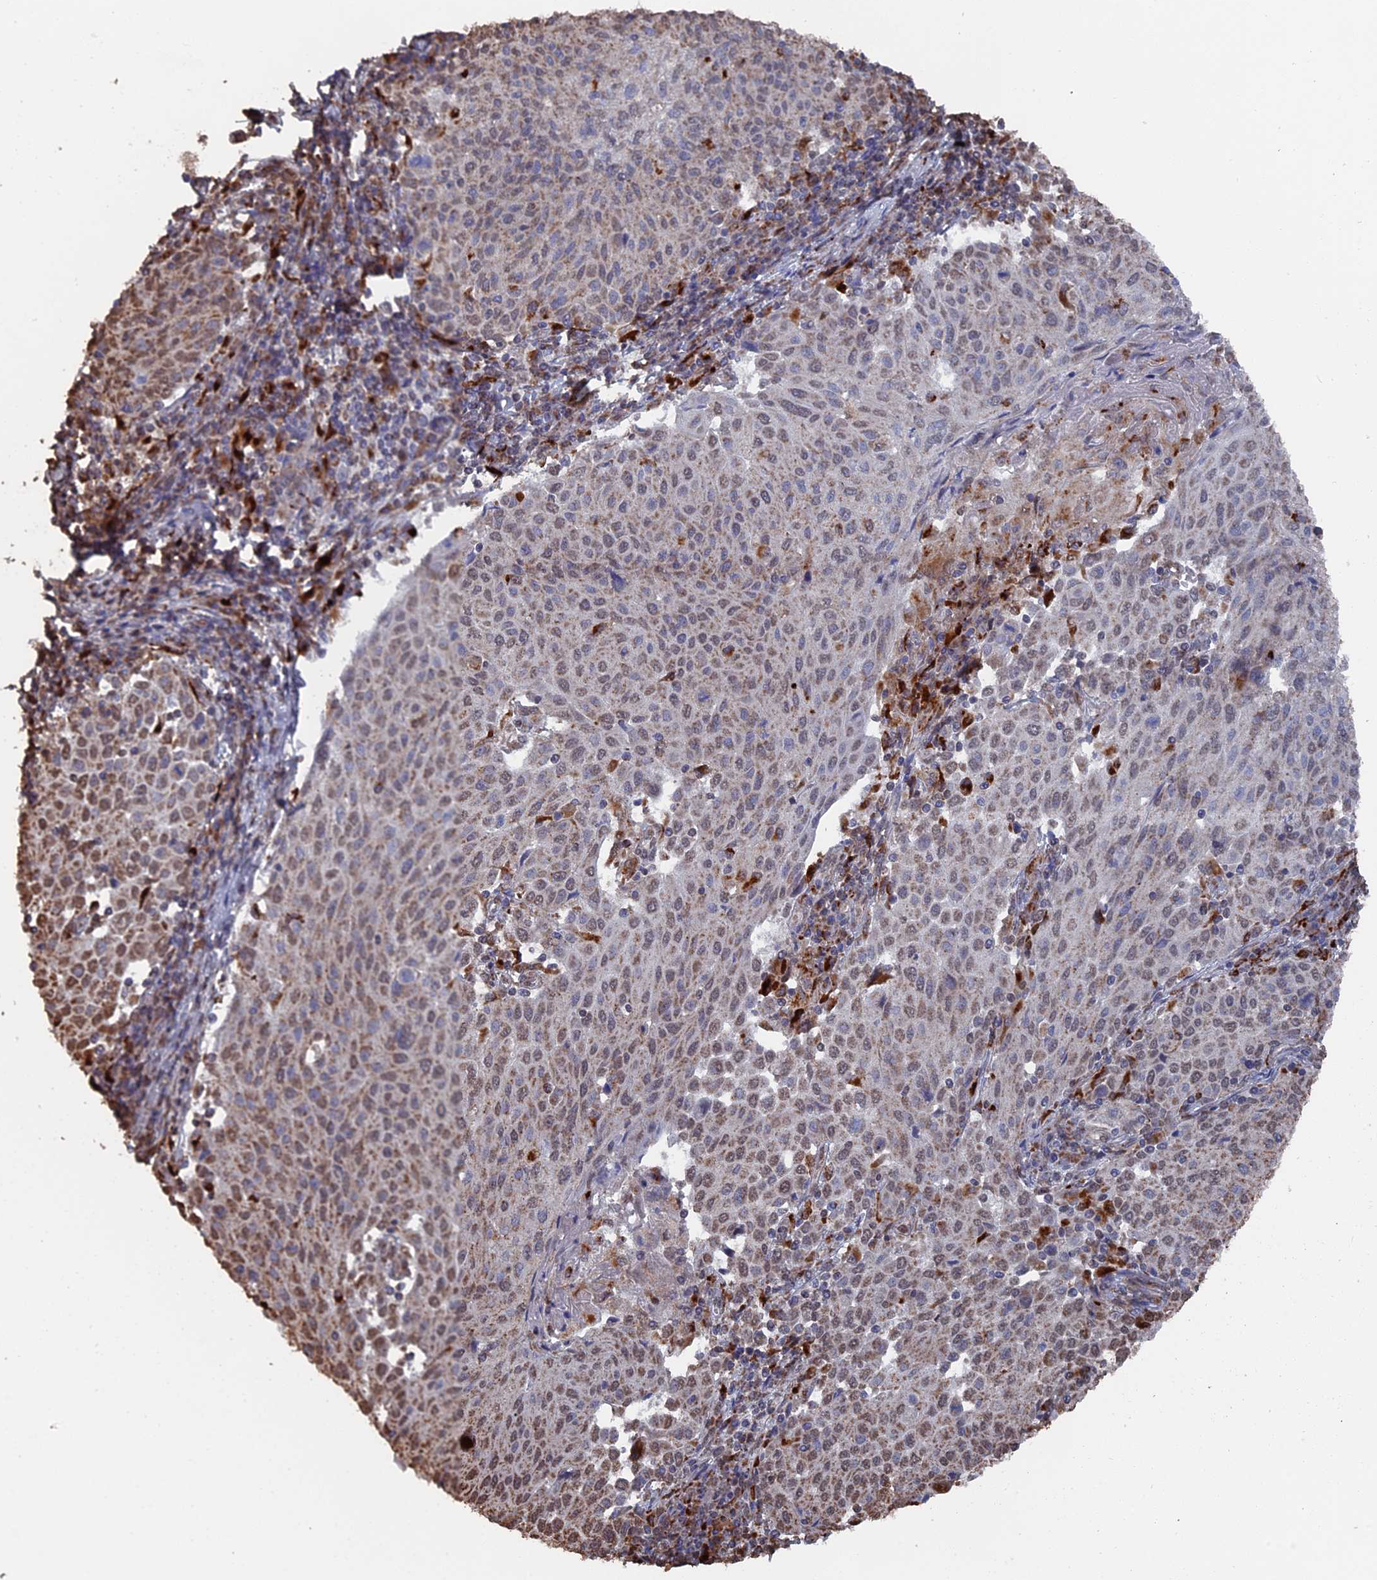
{"staining": {"intensity": "moderate", "quantity": "<25%", "location": "cytoplasmic/membranous,nuclear"}, "tissue": "cervical cancer", "cell_type": "Tumor cells", "image_type": "cancer", "snomed": [{"axis": "morphology", "description": "Squamous cell carcinoma, NOS"}, {"axis": "topography", "description": "Cervix"}], "caption": "Immunohistochemical staining of human cervical cancer (squamous cell carcinoma) reveals moderate cytoplasmic/membranous and nuclear protein staining in about <25% of tumor cells.", "gene": "SMG9", "patient": {"sex": "female", "age": 46}}